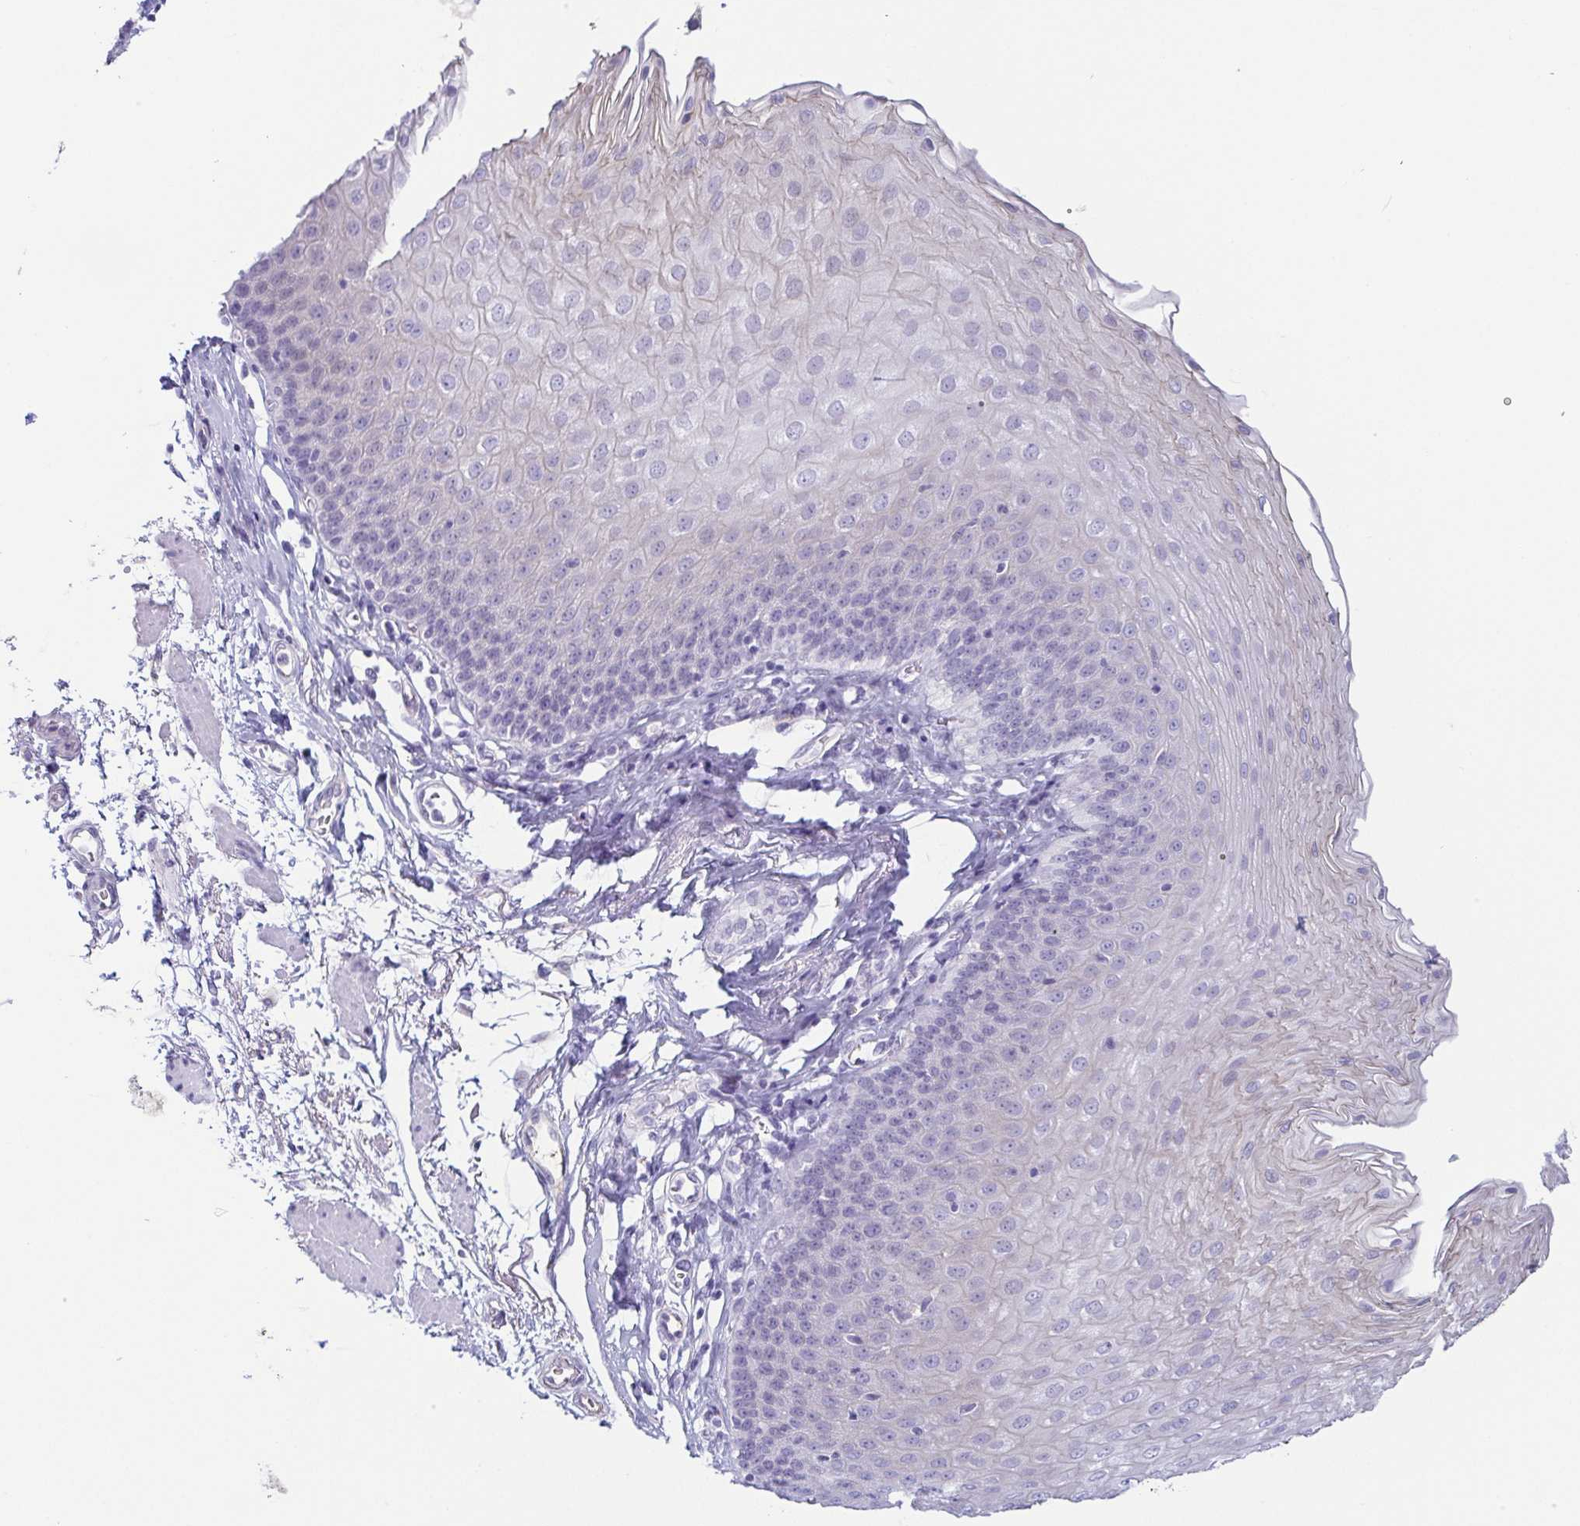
{"staining": {"intensity": "negative", "quantity": "none", "location": "none"}, "tissue": "esophagus", "cell_type": "Squamous epithelial cells", "image_type": "normal", "snomed": [{"axis": "morphology", "description": "Normal tissue, NOS"}, {"axis": "topography", "description": "Esophagus"}], "caption": "Squamous epithelial cells show no significant protein expression in benign esophagus. (DAB (3,3'-diaminobenzidine) IHC visualized using brightfield microscopy, high magnification).", "gene": "LDLRAD1", "patient": {"sex": "female", "age": 81}}